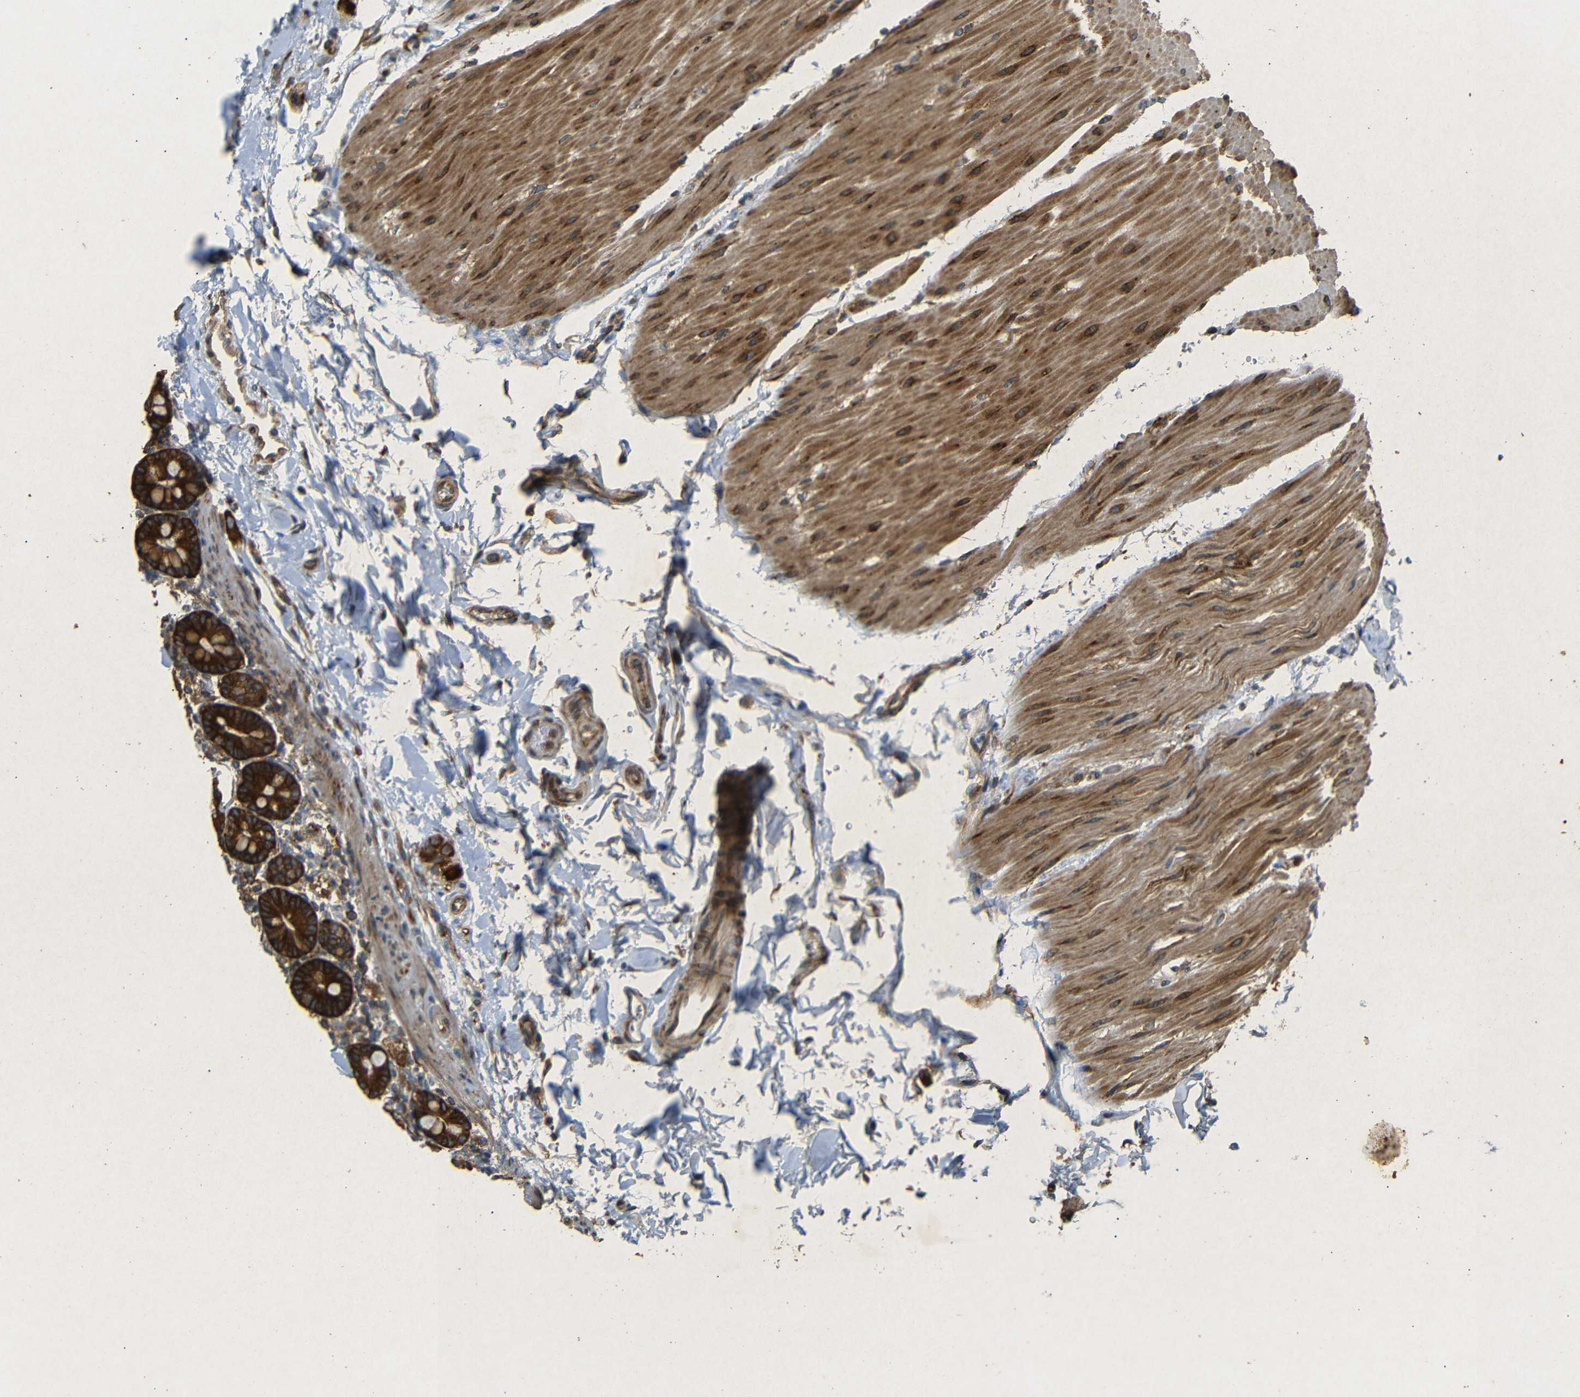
{"staining": {"intensity": "strong", "quantity": ">75%", "location": "cytoplasmic/membranous"}, "tissue": "duodenum", "cell_type": "Glandular cells", "image_type": "normal", "snomed": [{"axis": "morphology", "description": "Normal tissue, NOS"}, {"axis": "topography", "description": "Duodenum"}], "caption": "The photomicrograph reveals immunohistochemical staining of benign duodenum. There is strong cytoplasmic/membranous positivity is appreciated in approximately >75% of glandular cells.", "gene": "BTF3", "patient": {"sex": "male", "age": 54}}